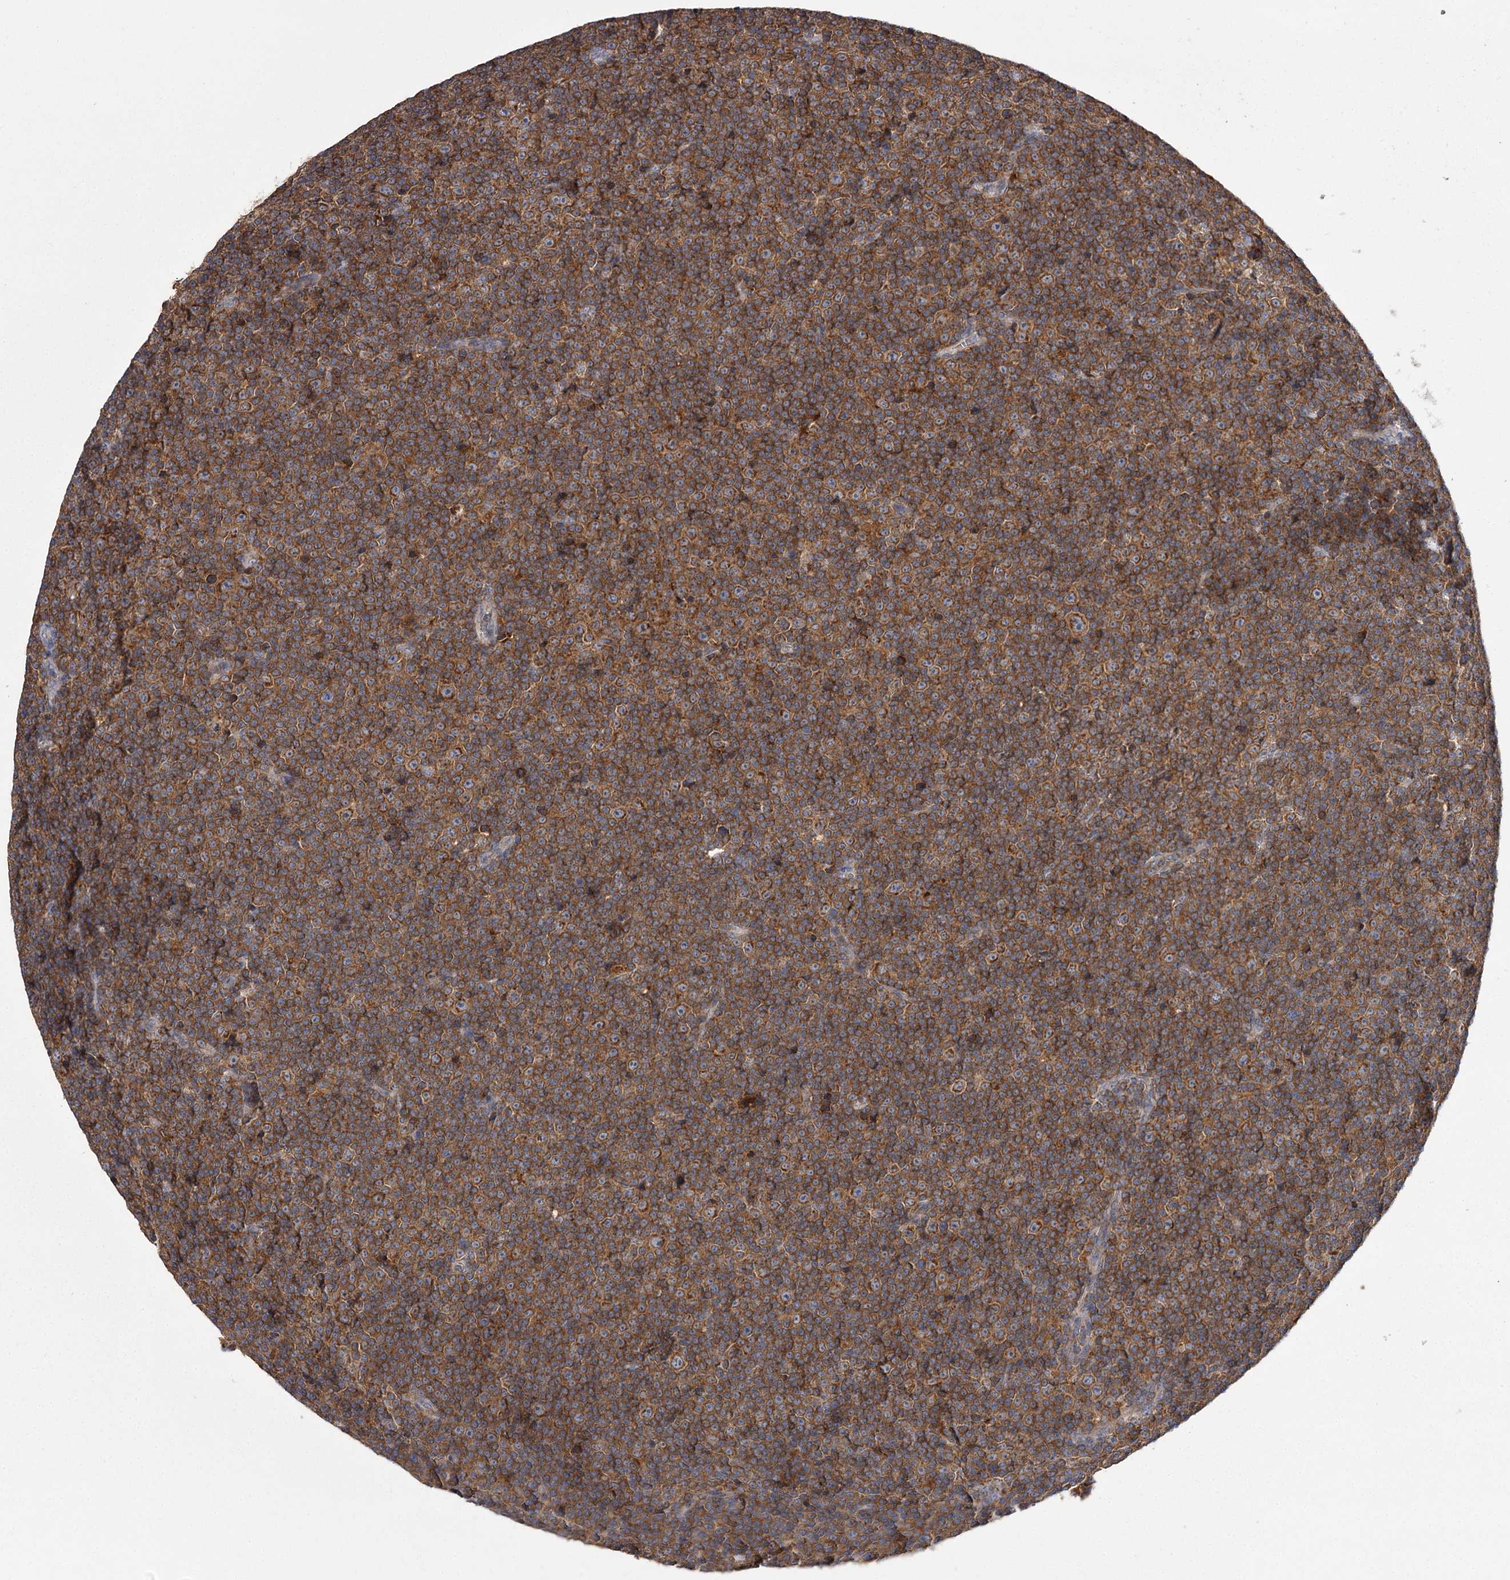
{"staining": {"intensity": "moderate", "quantity": ">75%", "location": "cytoplasmic/membranous"}, "tissue": "lymphoma", "cell_type": "Tumor cells", "image_type": "cancer", "snomed": [{"axis": "morphology", "description": "Malignant lymphoma, non-Hodgkin's type, Low grade"}, {"axis": "topography", "description": "Lymph node"}], "caption": "An image of human lymphoma stained for a protein displays moderate cytoplasmic/membranous brown staining in tumor cells.", "gene": "RASSF6", "patient": {"sex": "female", "age": 67}}